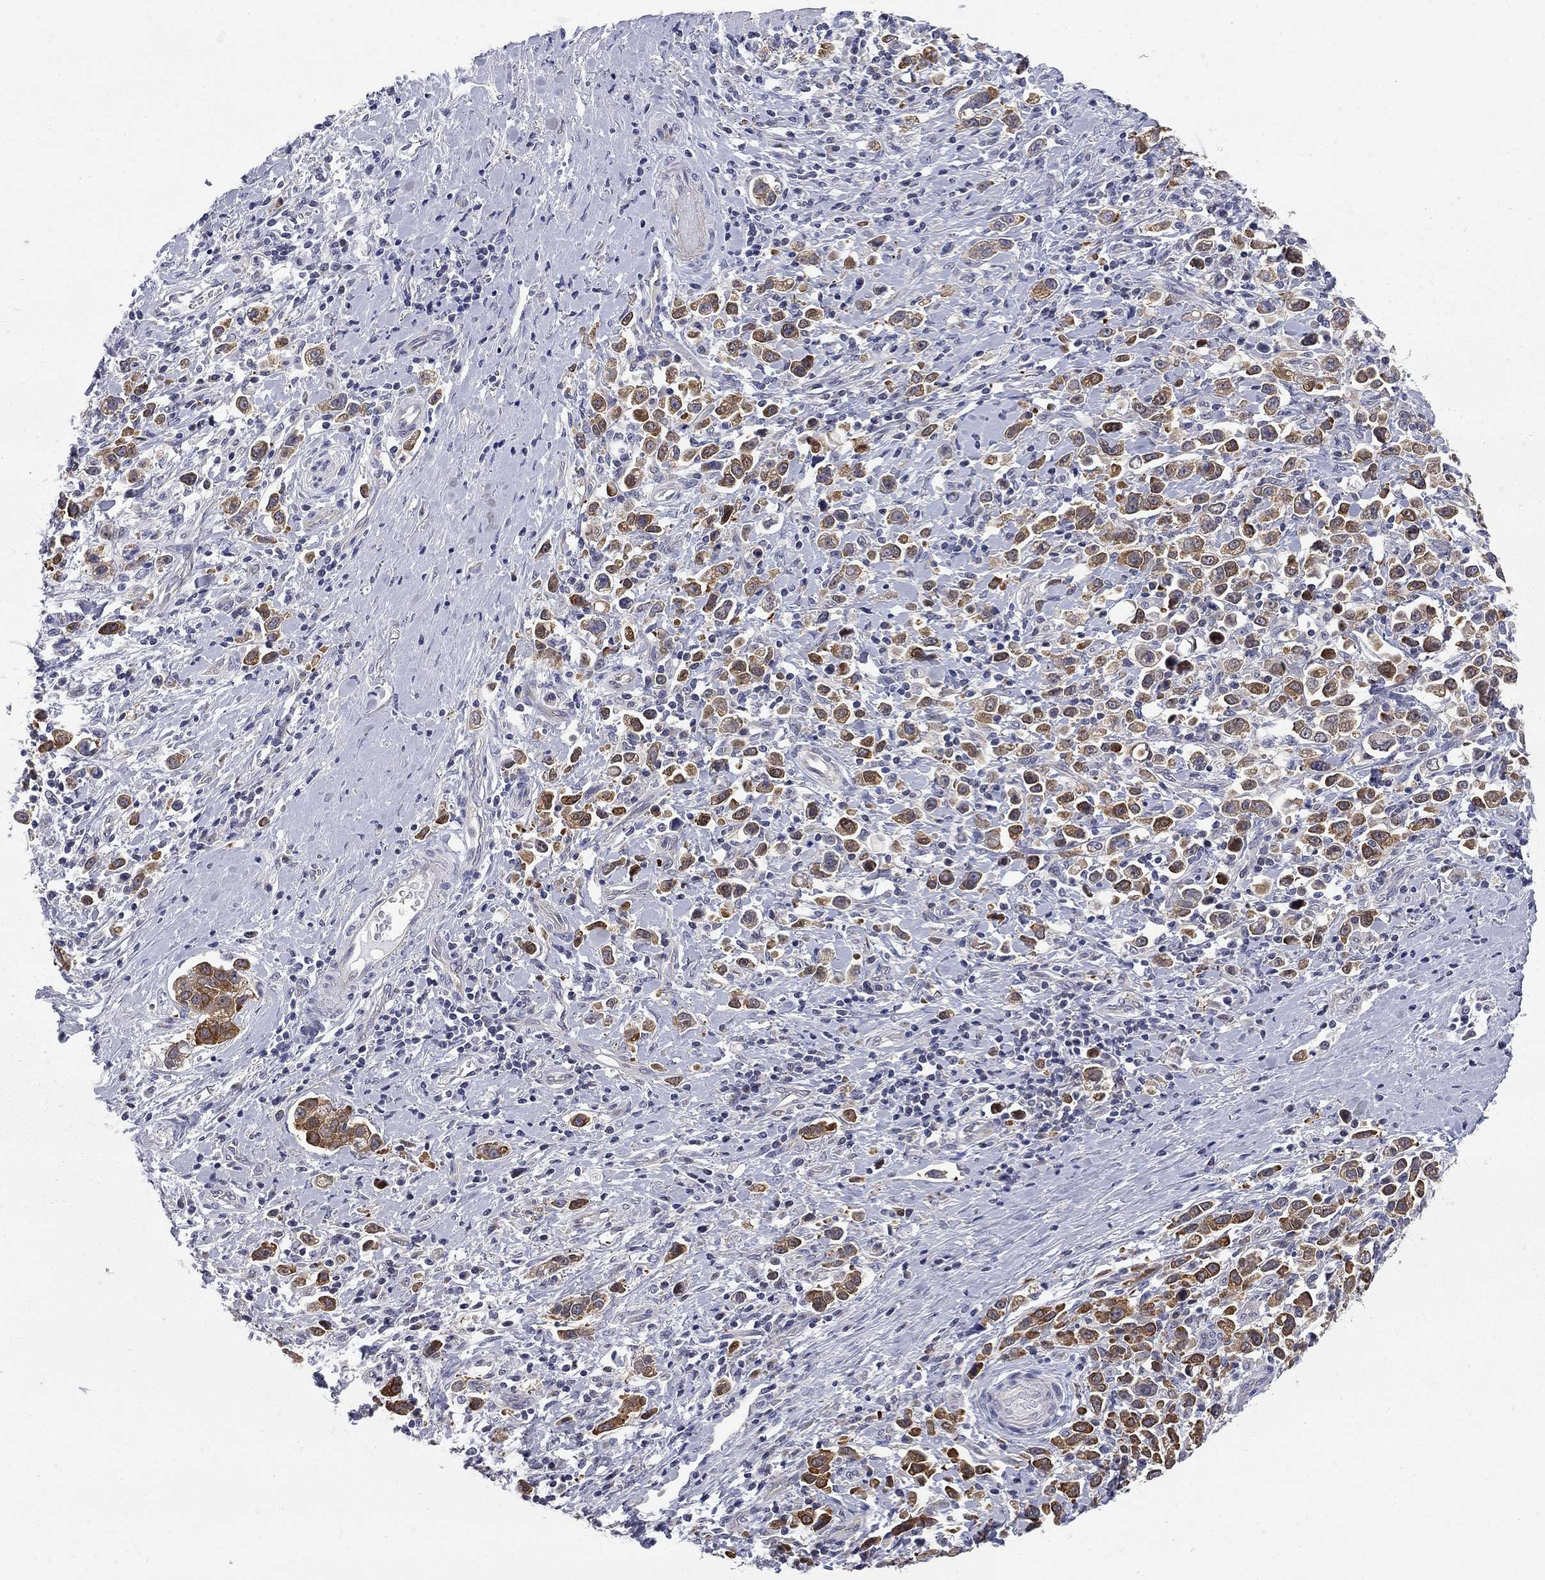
{"staining": {"intensity": "strong", "quantity": "25%-75%", "location": "cytoplasmic/membranous"}, "tissue": "stomach cancer", "cell_type": "Tumor cells", "image_type": "cancer", "snomed": [{"axis": "morphology", "description": "Adenocarcinoma, NOS"}, {"axis": "topography", "description": "Stomach"}], "caption": "Adenocarcinoma (stomach) stained with immunohistochemistry reveals strong cytoplasmic/membranous positivity in approximately 25%-75% of tumor cells. Using DAB (3,3'-diaminobenzidine) (brown) and hematoxylin (blue) stains, captured at high magnification using brightfield microscopy.", "gene": "GALNT8", "patient": {"sex": "male", "age": 93}}